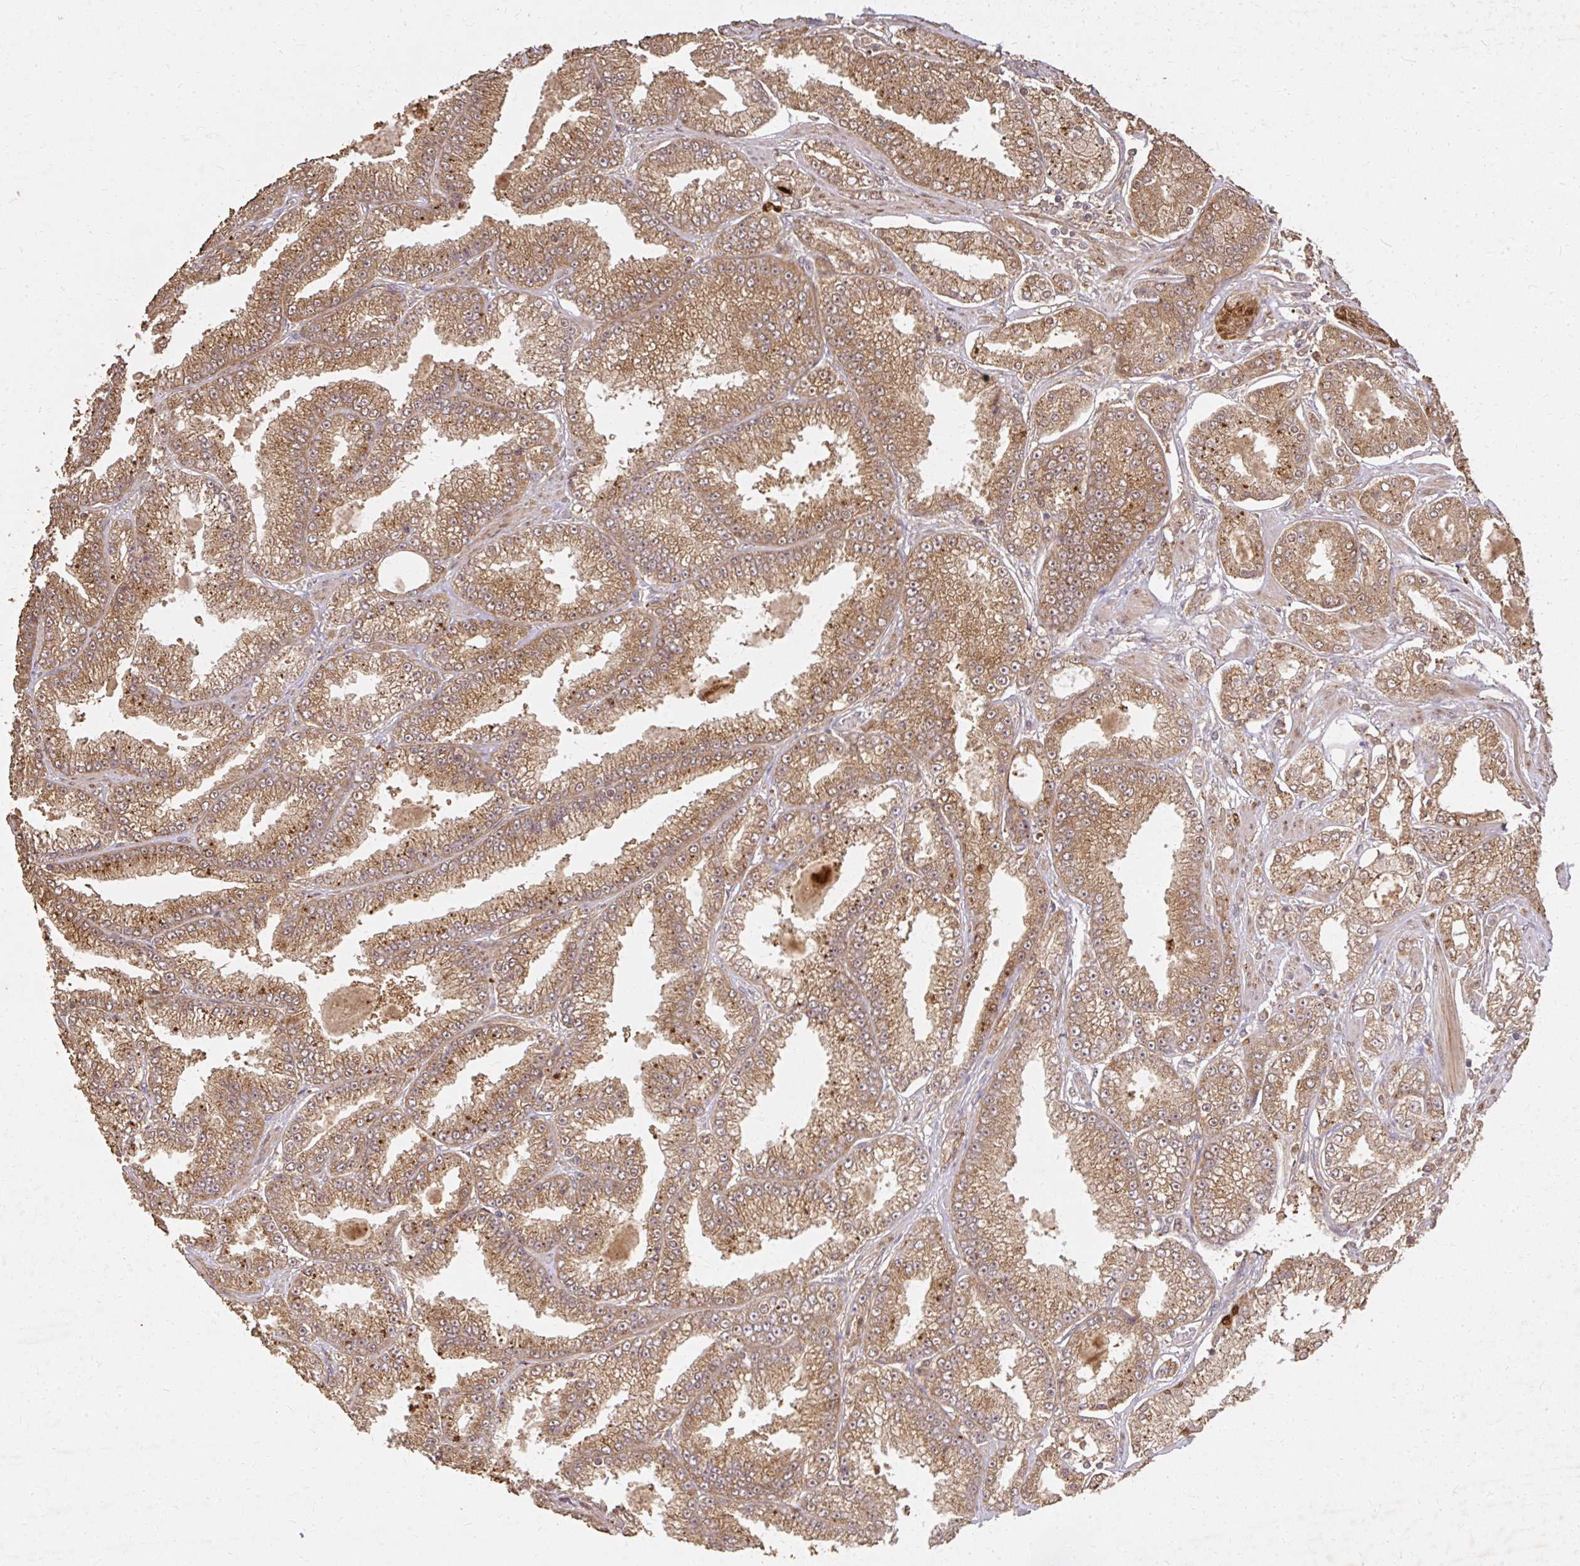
{"staining": {"intensity": "moderate", "quantity": ">75%", "location": "cytoplasmic/membranous,nuclear"}, "tissue": "prostate cancer", "cell_type": "Tumor cells", "image_type": "cancer", "snomed": [{"axis": "morphology", "description": "Adenocarcinoma, High grade"}, {"axis": "topography", "description": "Prostate"}], "caption": "Immunohistochemistry (IHC) of human adenocarcinoma (high-grade) (prostate) exhibits medium levels of moderate cytoplasmic/membranous and nuclear staining in about >75% of tumor cells.", "gene": "LARS2", "patient": {"sex": "male", "age": 68}}